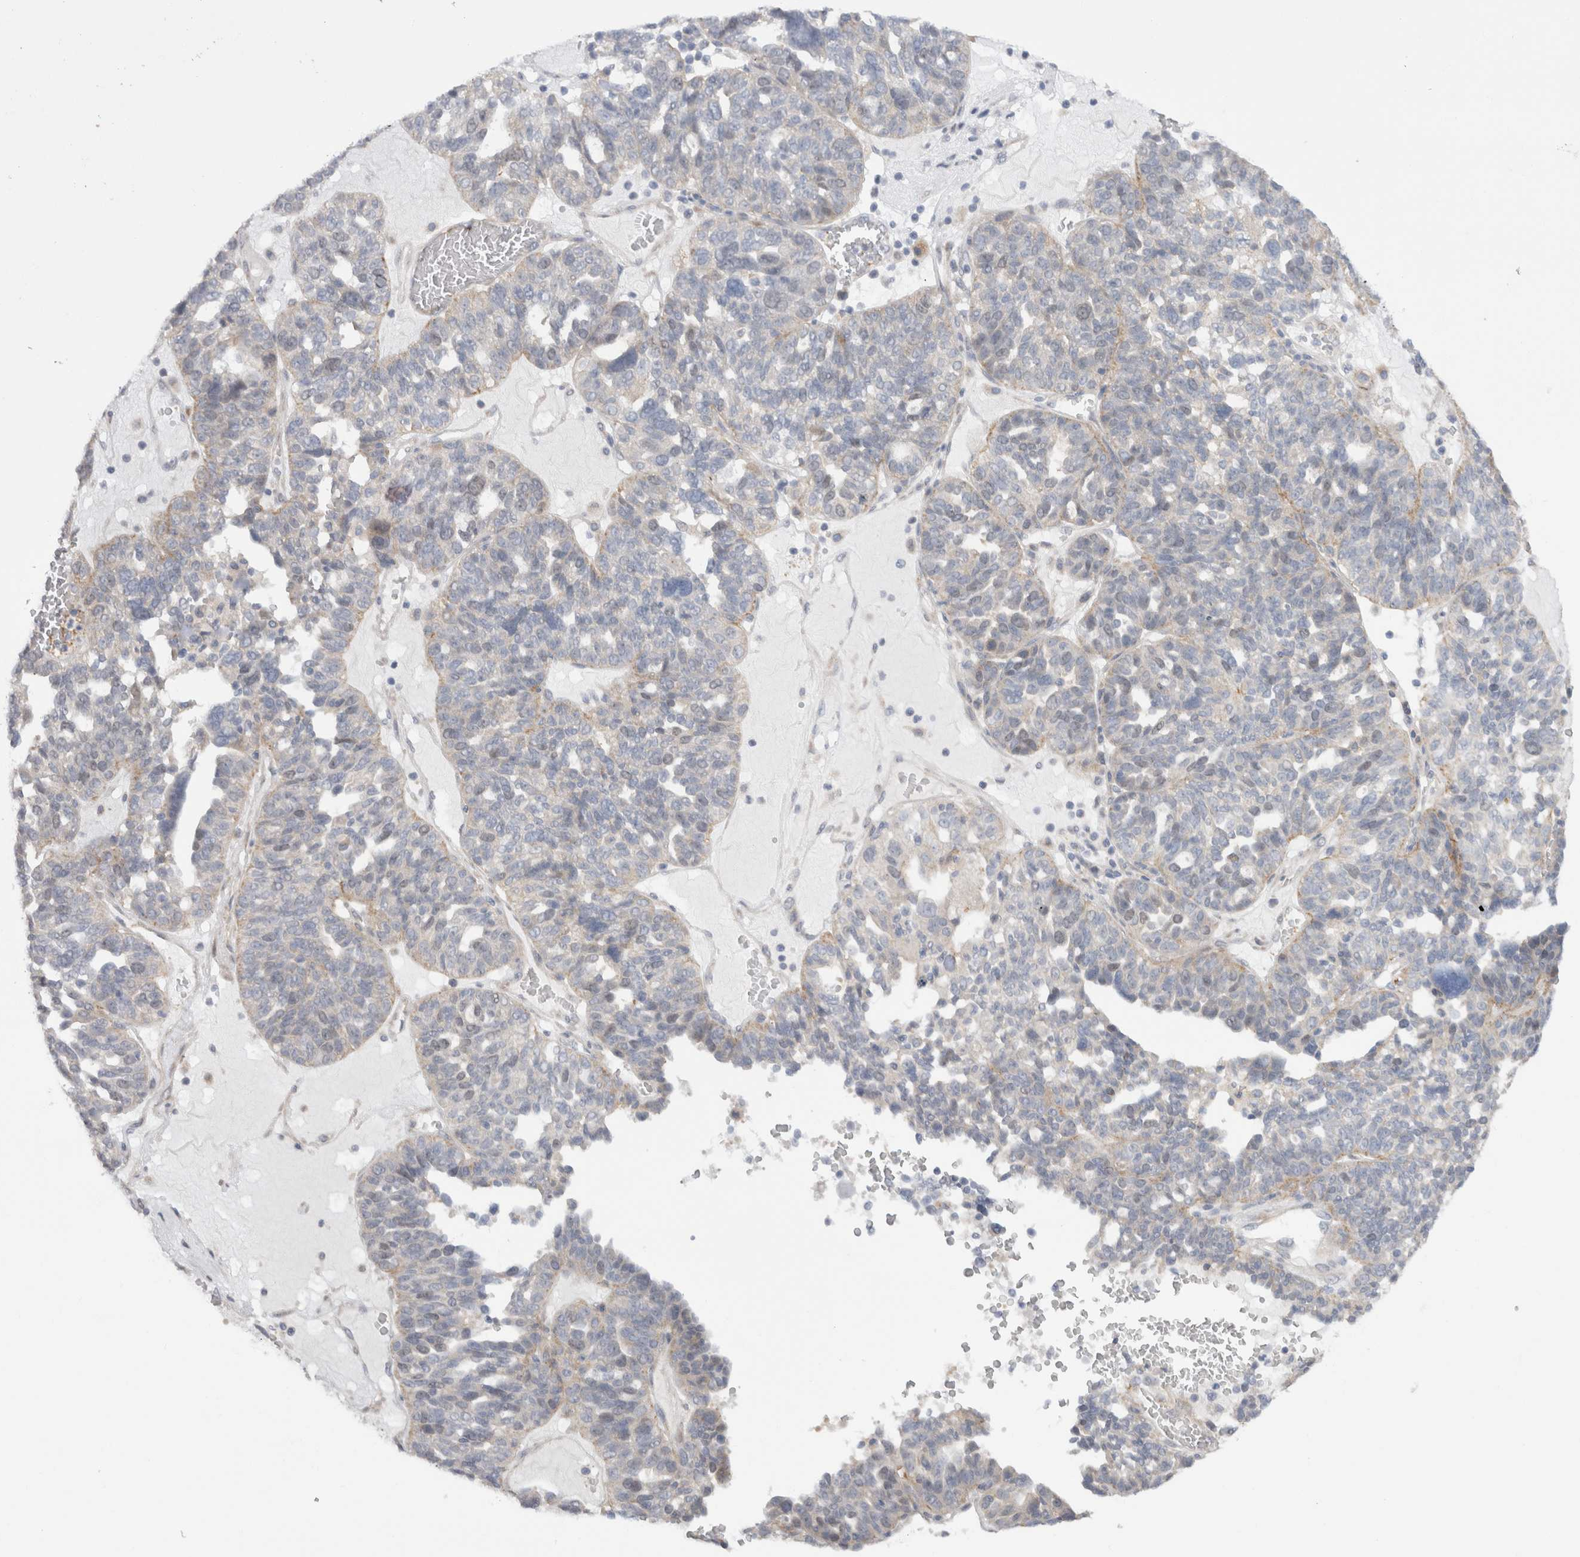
{"staining": {"intensity": "weak", "quantity": "<25%", "location": "cytoplasmic/membranous"}, "tissue": "ovarian cancer", "cell_type": "Tumor cells", "image_type": "cancer", "snomed": [{"axis": "morphology", "description": "Cystadenocarcinoma, serous, NOS"}, {"axis": "topography", "description": "Ovary"}], "caption": "Human ovarian serous cystadenocarcinoma stained for a protein using immunohistochemistry (IHC) shows no positivity in tumor cells.", "gene": "NPC1", "patient": {"sex": "female", "age": 59}}